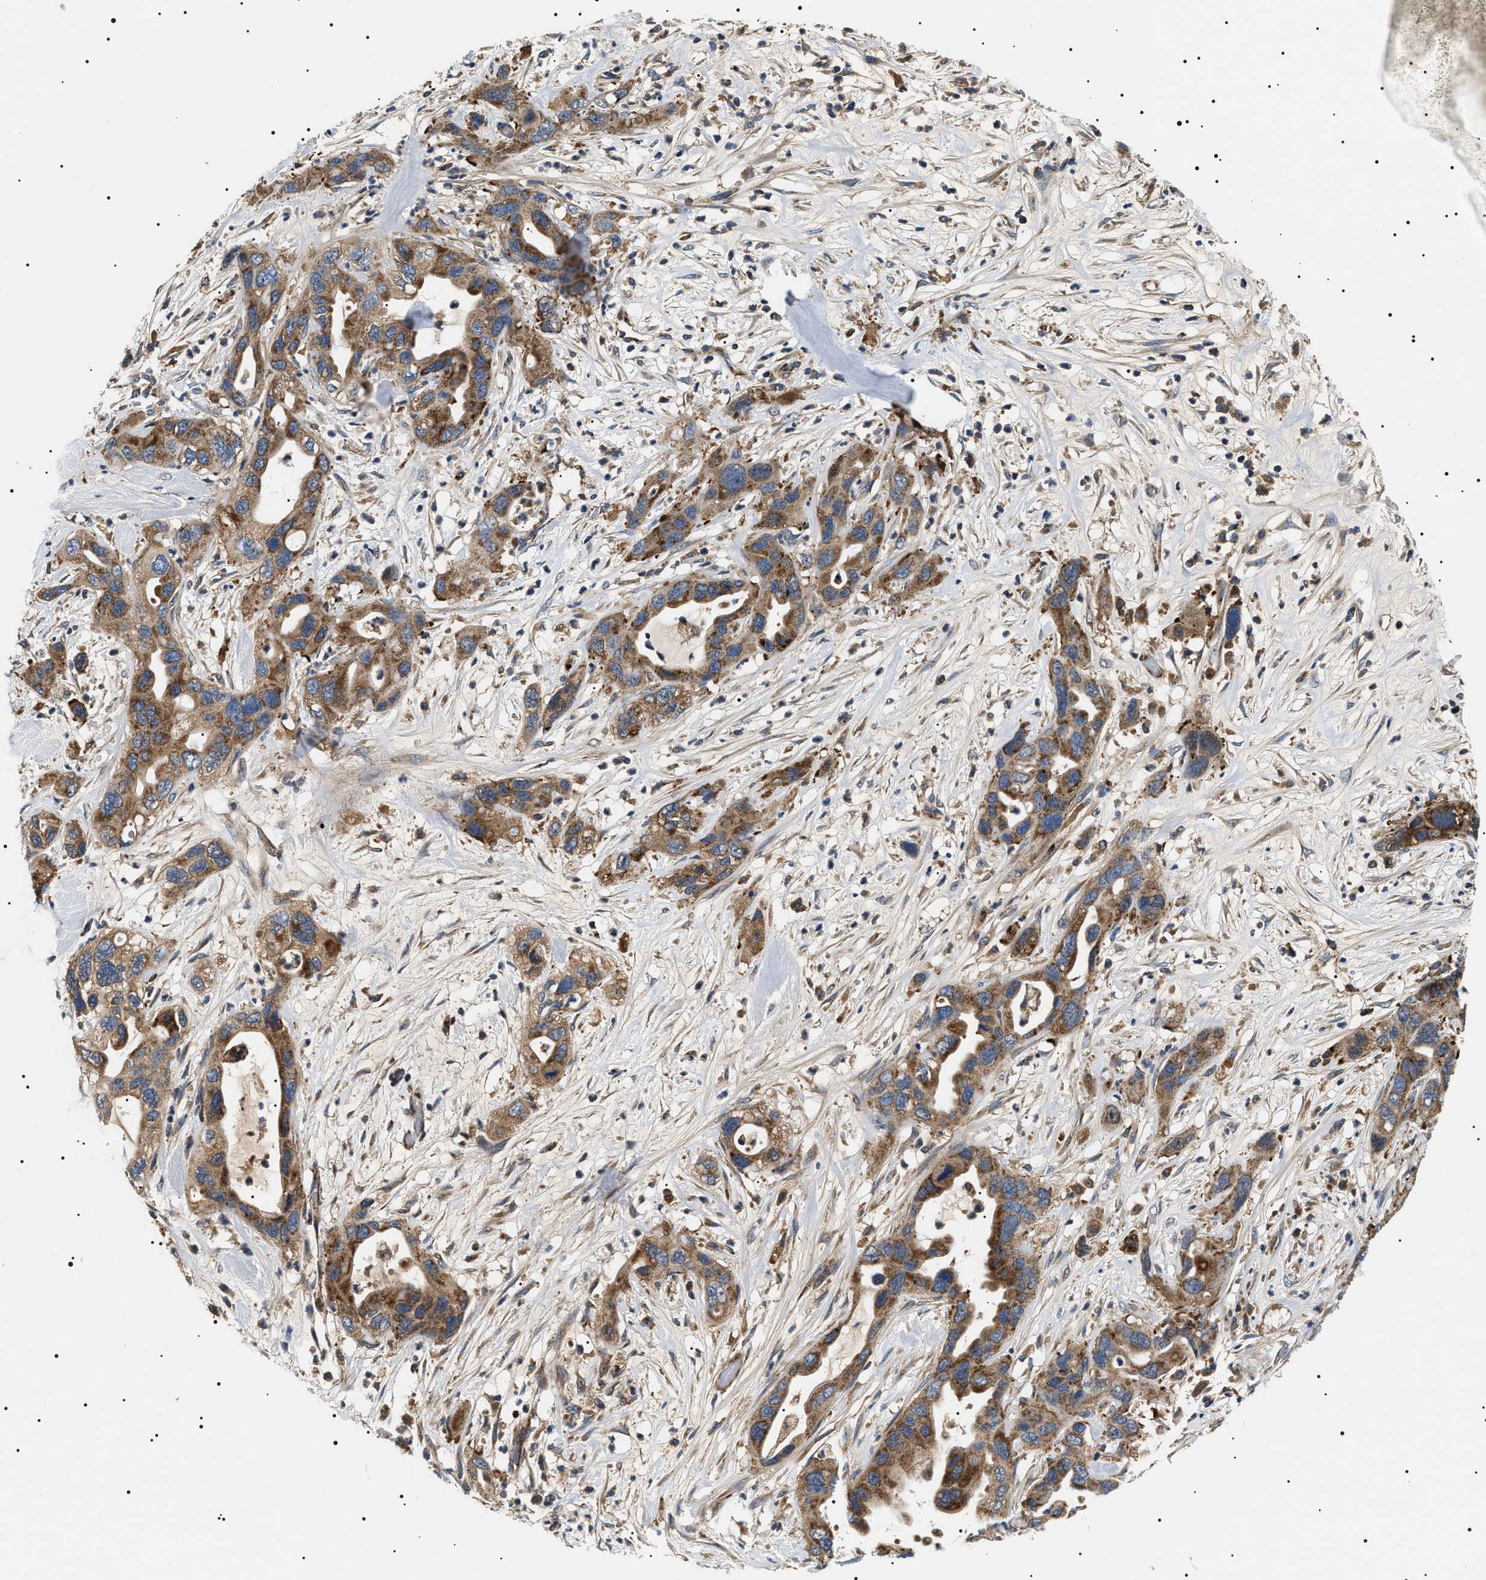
{"staining": {"intensity": "moderate", "quantity": ">75%", "location": "cytoplasmic/membranous"}, "tissue": "pancreatic cancer", "cell_type": "Tumor cells", "image_type": "cancer", "snomed": [{"axis": "morphology", "description": "Adenocarcinoma, NOS"}, {"axis": "topography", "description": "Pancreas"}], "caption": "Brown immunohistochemical staining in human pancreatic adenocarcinoma reveals moderate cytoplasmic/membranous expression in approximately >75% of tumor cells.", "gene": "OXSM", "patient": {"sex": "female", "age": 71}}